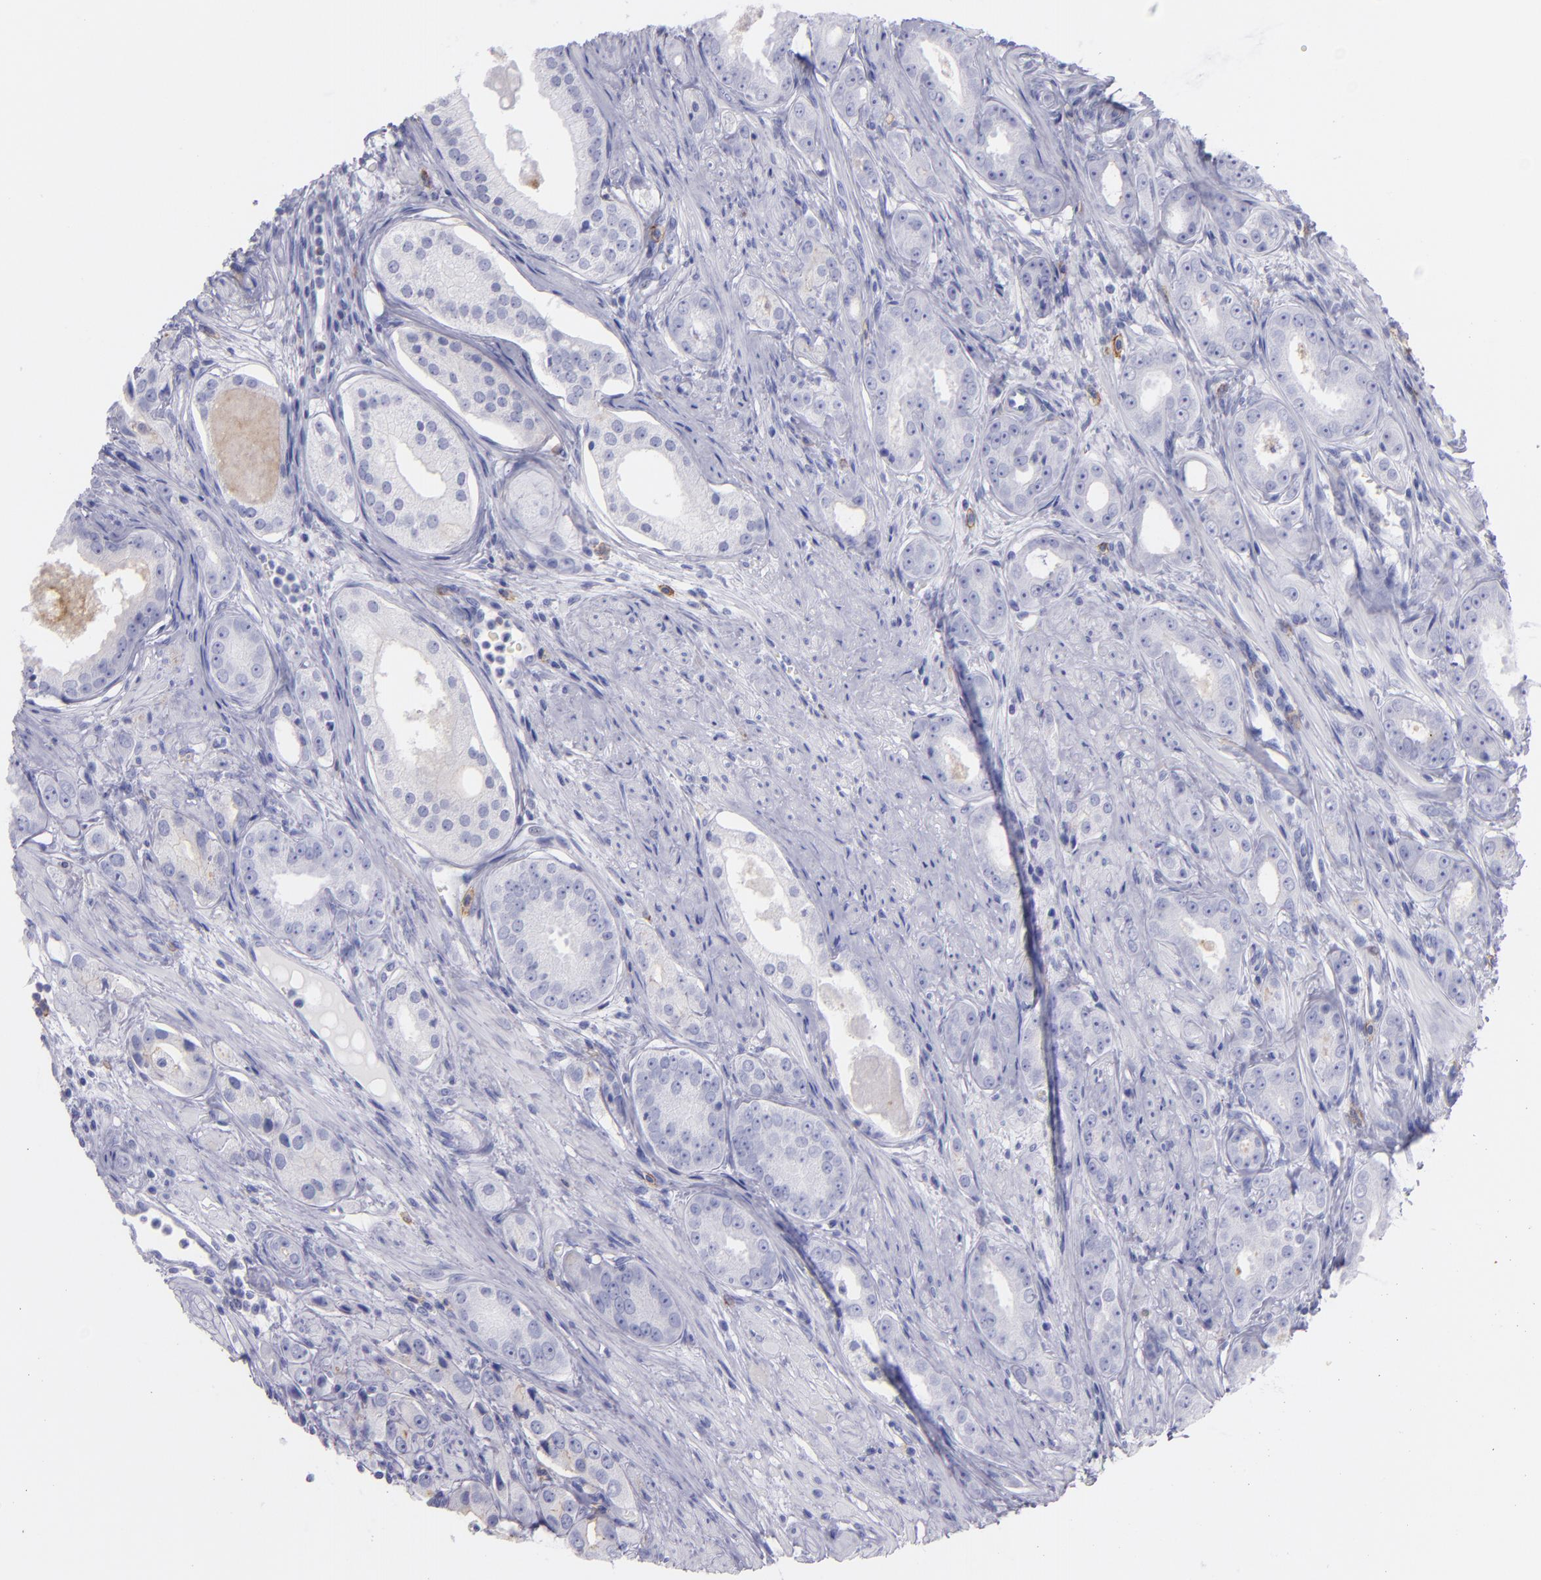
{"staining": {"intensity": "negative", "quantity": "none", "location": "none"}, "tissue": "prostate cancer", "cell_type": "Tumor cells", "image_type": "cancer", "snomed": [{"axis": "morphology", "description": "Adenocarcinoma, Medium grade"}, {"axis": "topography", "description": "Prostate"}], "caption": "IHC of prostate adenocarcinoma (medium-grade) shows no expression in tumor cells. Nuclei are stained in blue.", "gene": "CD82", "patient": {"sex": "male", "age": 53}}